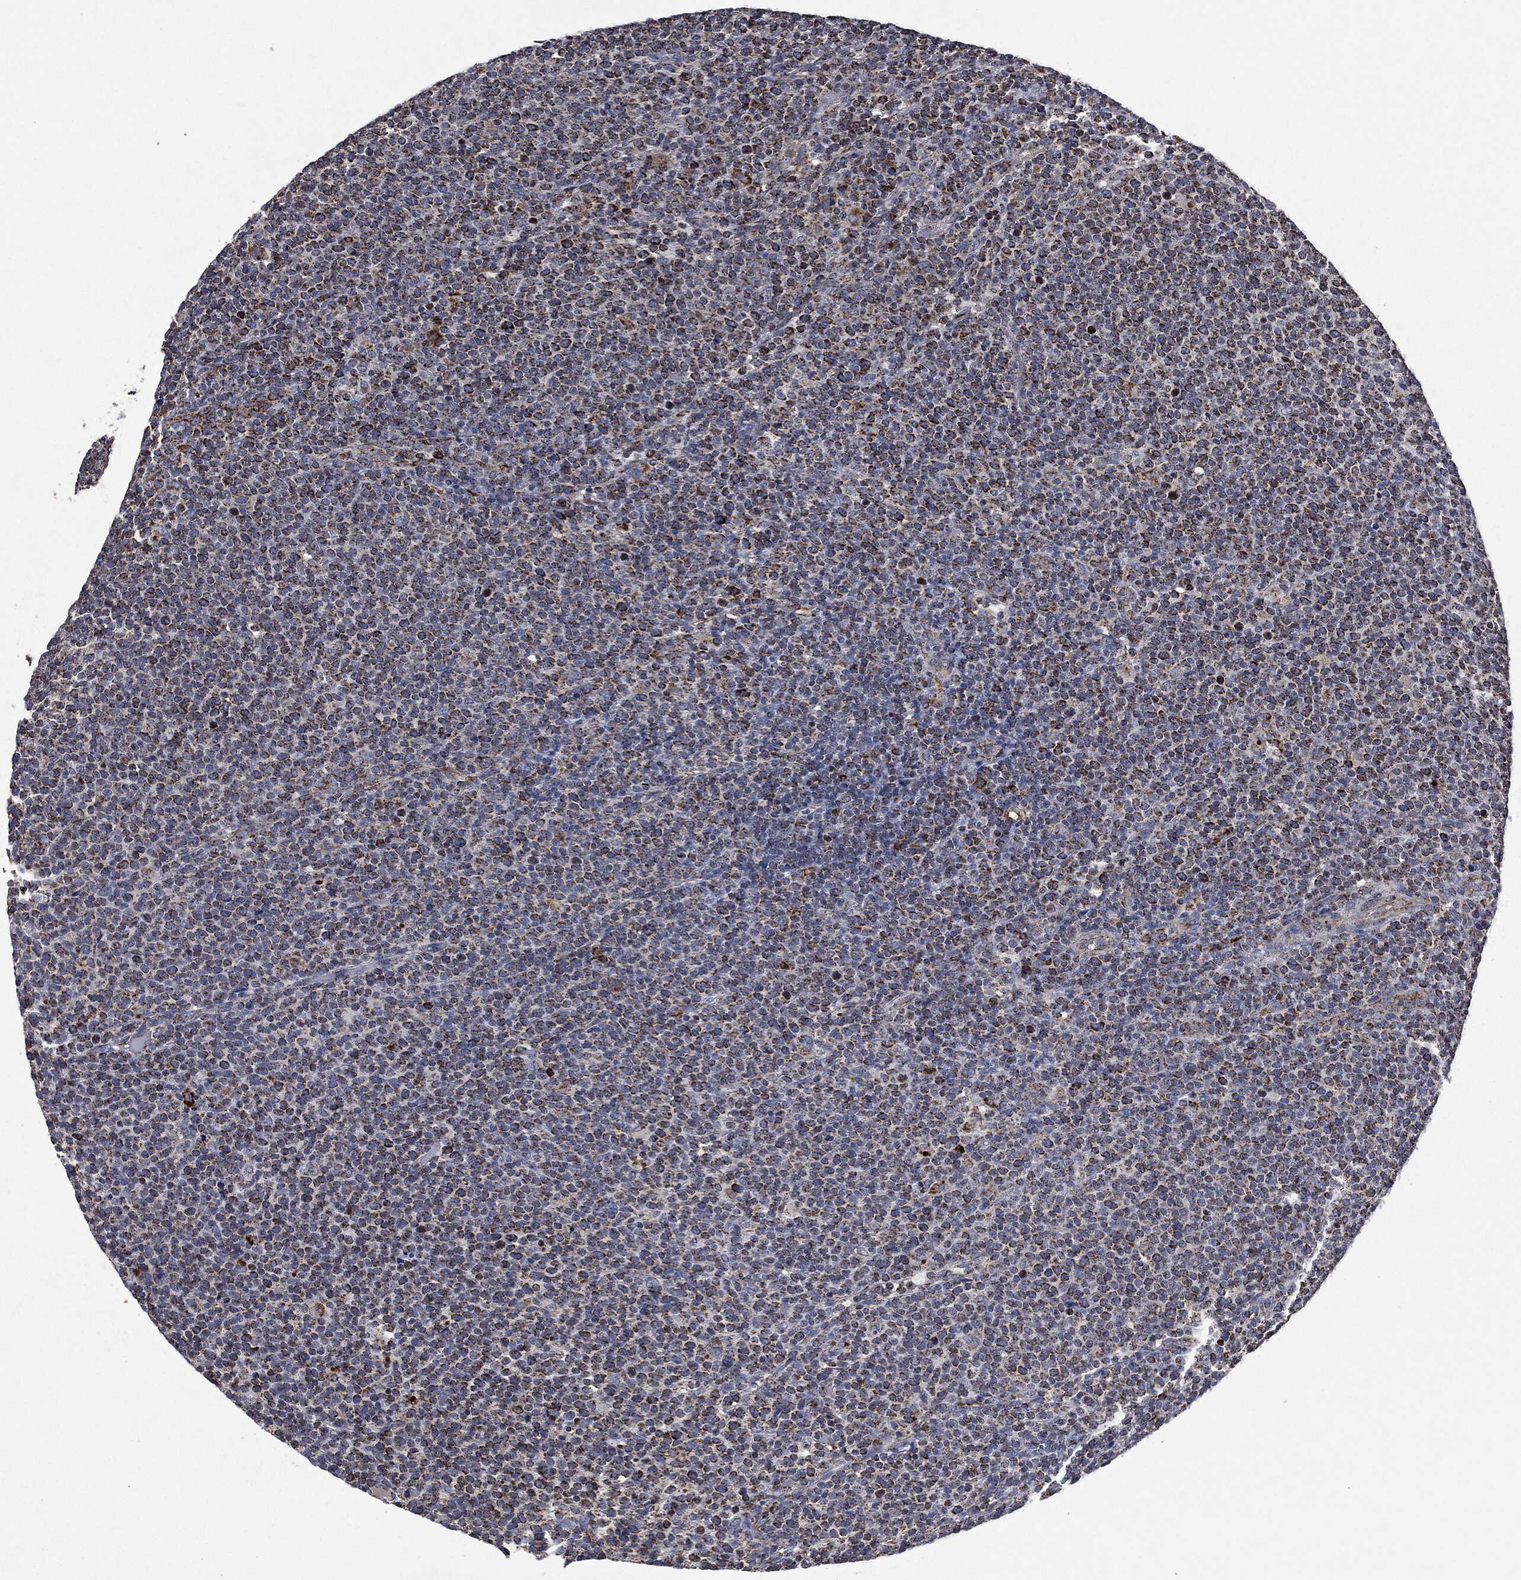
{"staining": {"intensity": "strong", "quantity": "25%-75%", "location": "cytoplasmic/membranous"}, "tissue": "lymphoma", "cell_type": "Tumor cells", "image_type": "cancer", "snomed": [{"axis": "morphology", "description": "Malignant lymphoma, non-Hodgkin's type, High grade"}, {"axis": "topography", "description": "Lymph node"}], "caption": "The immunohistochemical stain highlights strong cytoplasmic/membranous staining in tumor cells of lymphoma tissue.", "gene": "RYK", "patient": {"sex": "male", "age": 61}}